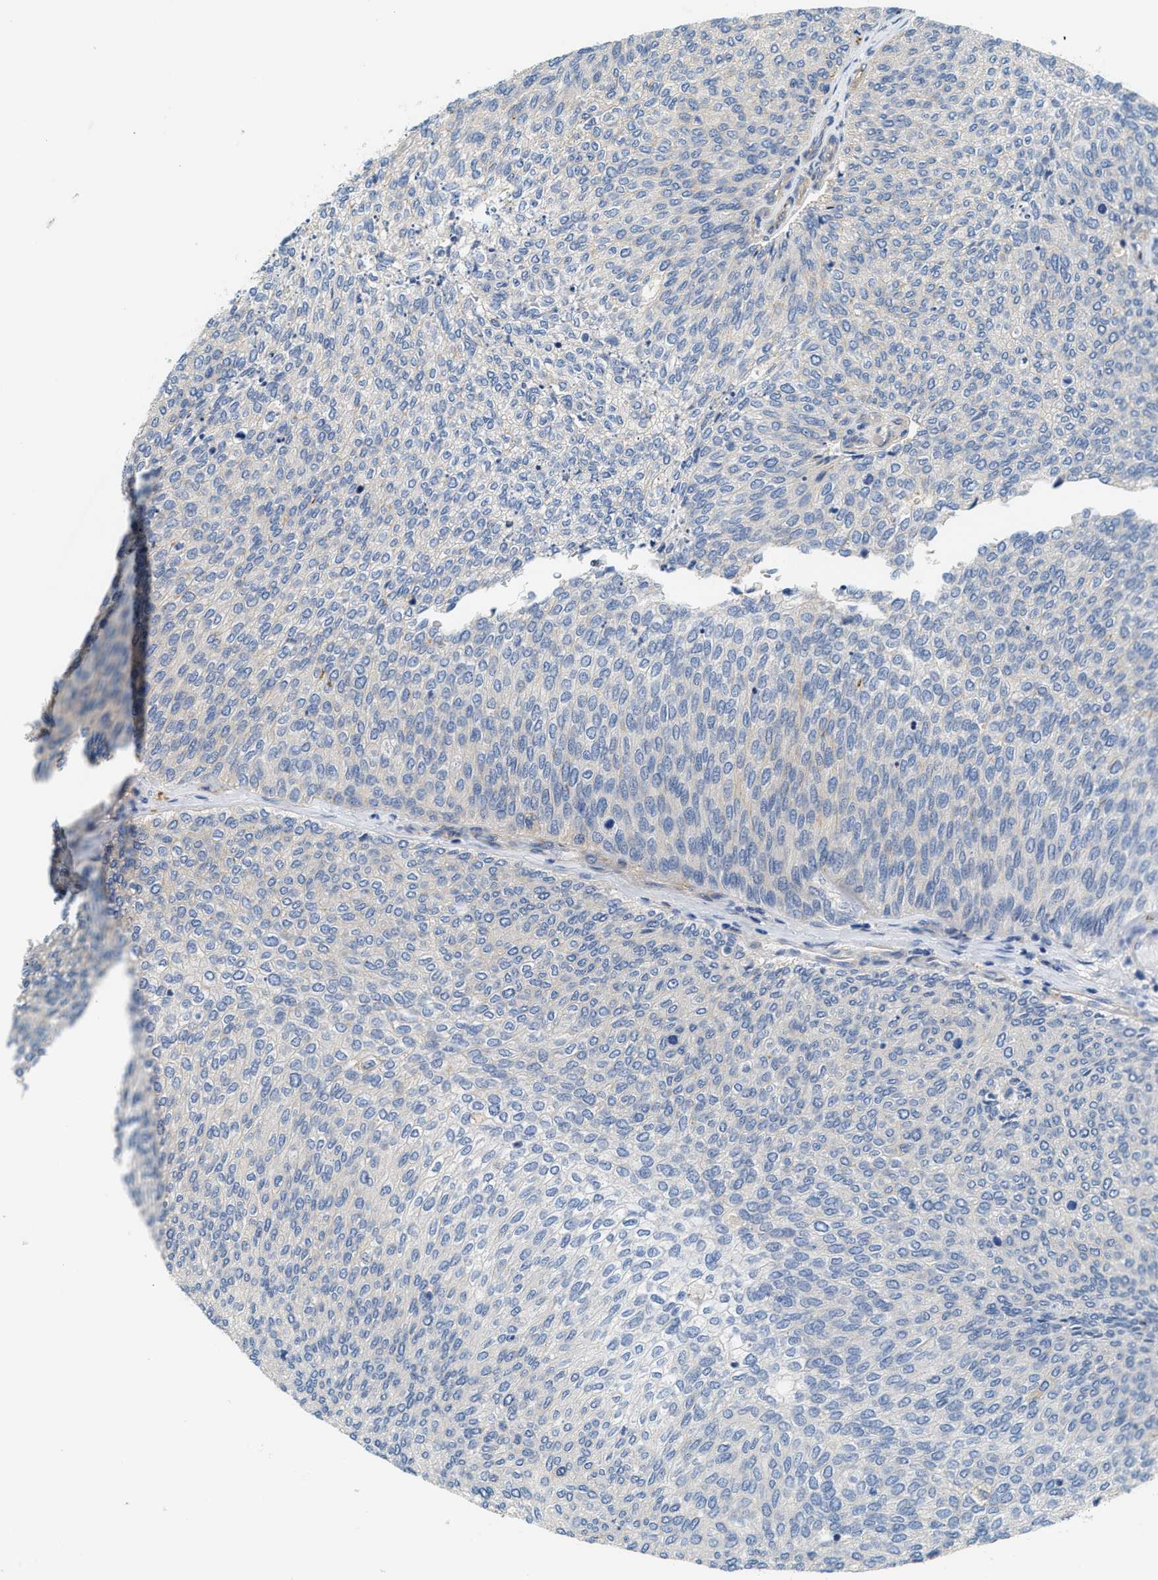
{"staining": {"intensity": "moderate", "quantity": "<25%", "location": "cytoplasmic/membranous"}, "tissue": "urothelial cancer", "cell_type": "Tumor cells", "image_type": "cancer", "snomed": [{"axis": "morphology", "description": "Urothelial carcinoma, Low grade"}, {"axis": "topography", "description": "Urinary bladder"}], "caption": "Brown immunohistochemical staining in human urothelial cancer displays moderate cytoplasmic/membranous staining in approximately <25% of tumor cells.", "gene": "NSUN7", "patient": {"sex": "female", "age": 79}}